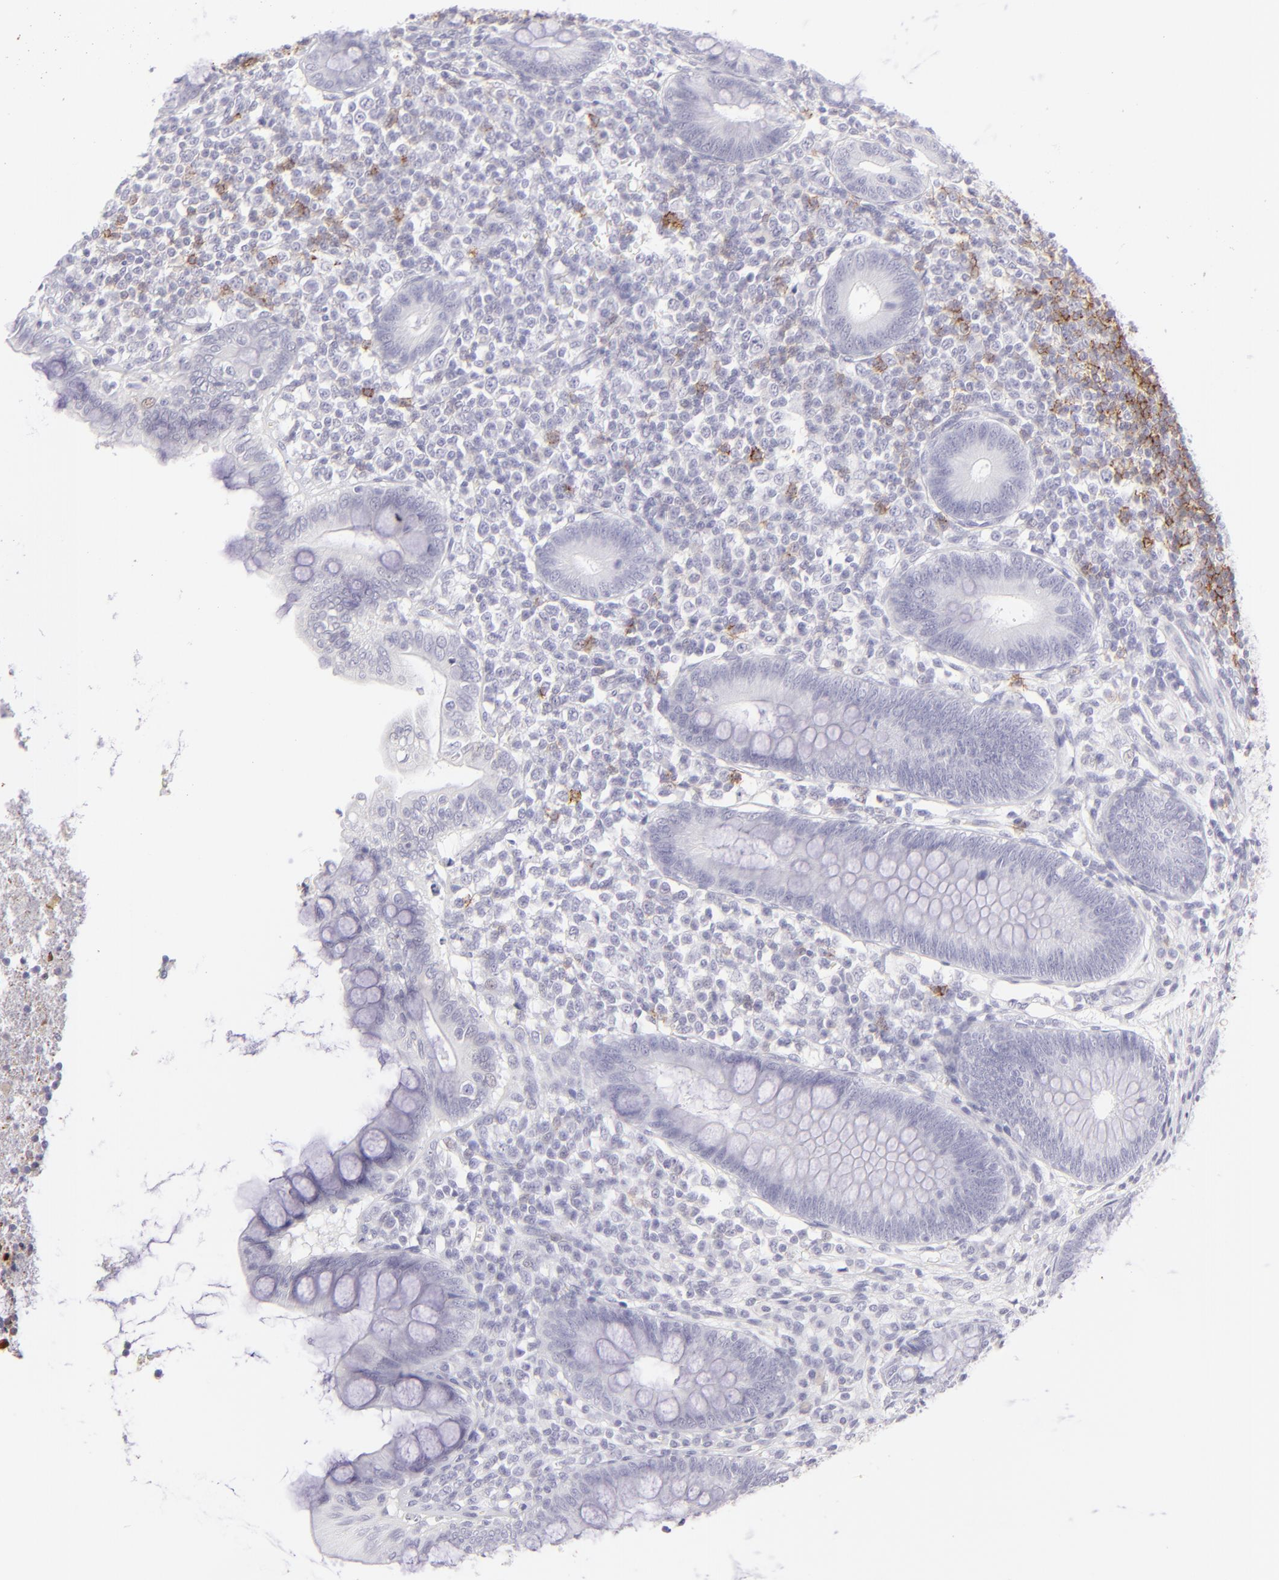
{"staining": {"intensity": "negative", "quantity": "none", "location": "none"}, "tissue": "appendix", "cell_type": "Glandular cells", "image_type": "normal", "snomed": [{"axis": "morphology", "description": "Normal tissue, NOS"}, {"axis": "topography", "description": "Appendix"}], "caption": "This photomicrograph is of normal appendix stained with immunohistochemistry (IHC) to label a protein in brown with the nuclei are counter-stained blue. There is no expression in glandular cells.", "gene": "FCER2", "patient": {"sex": "female", "age": 66}}